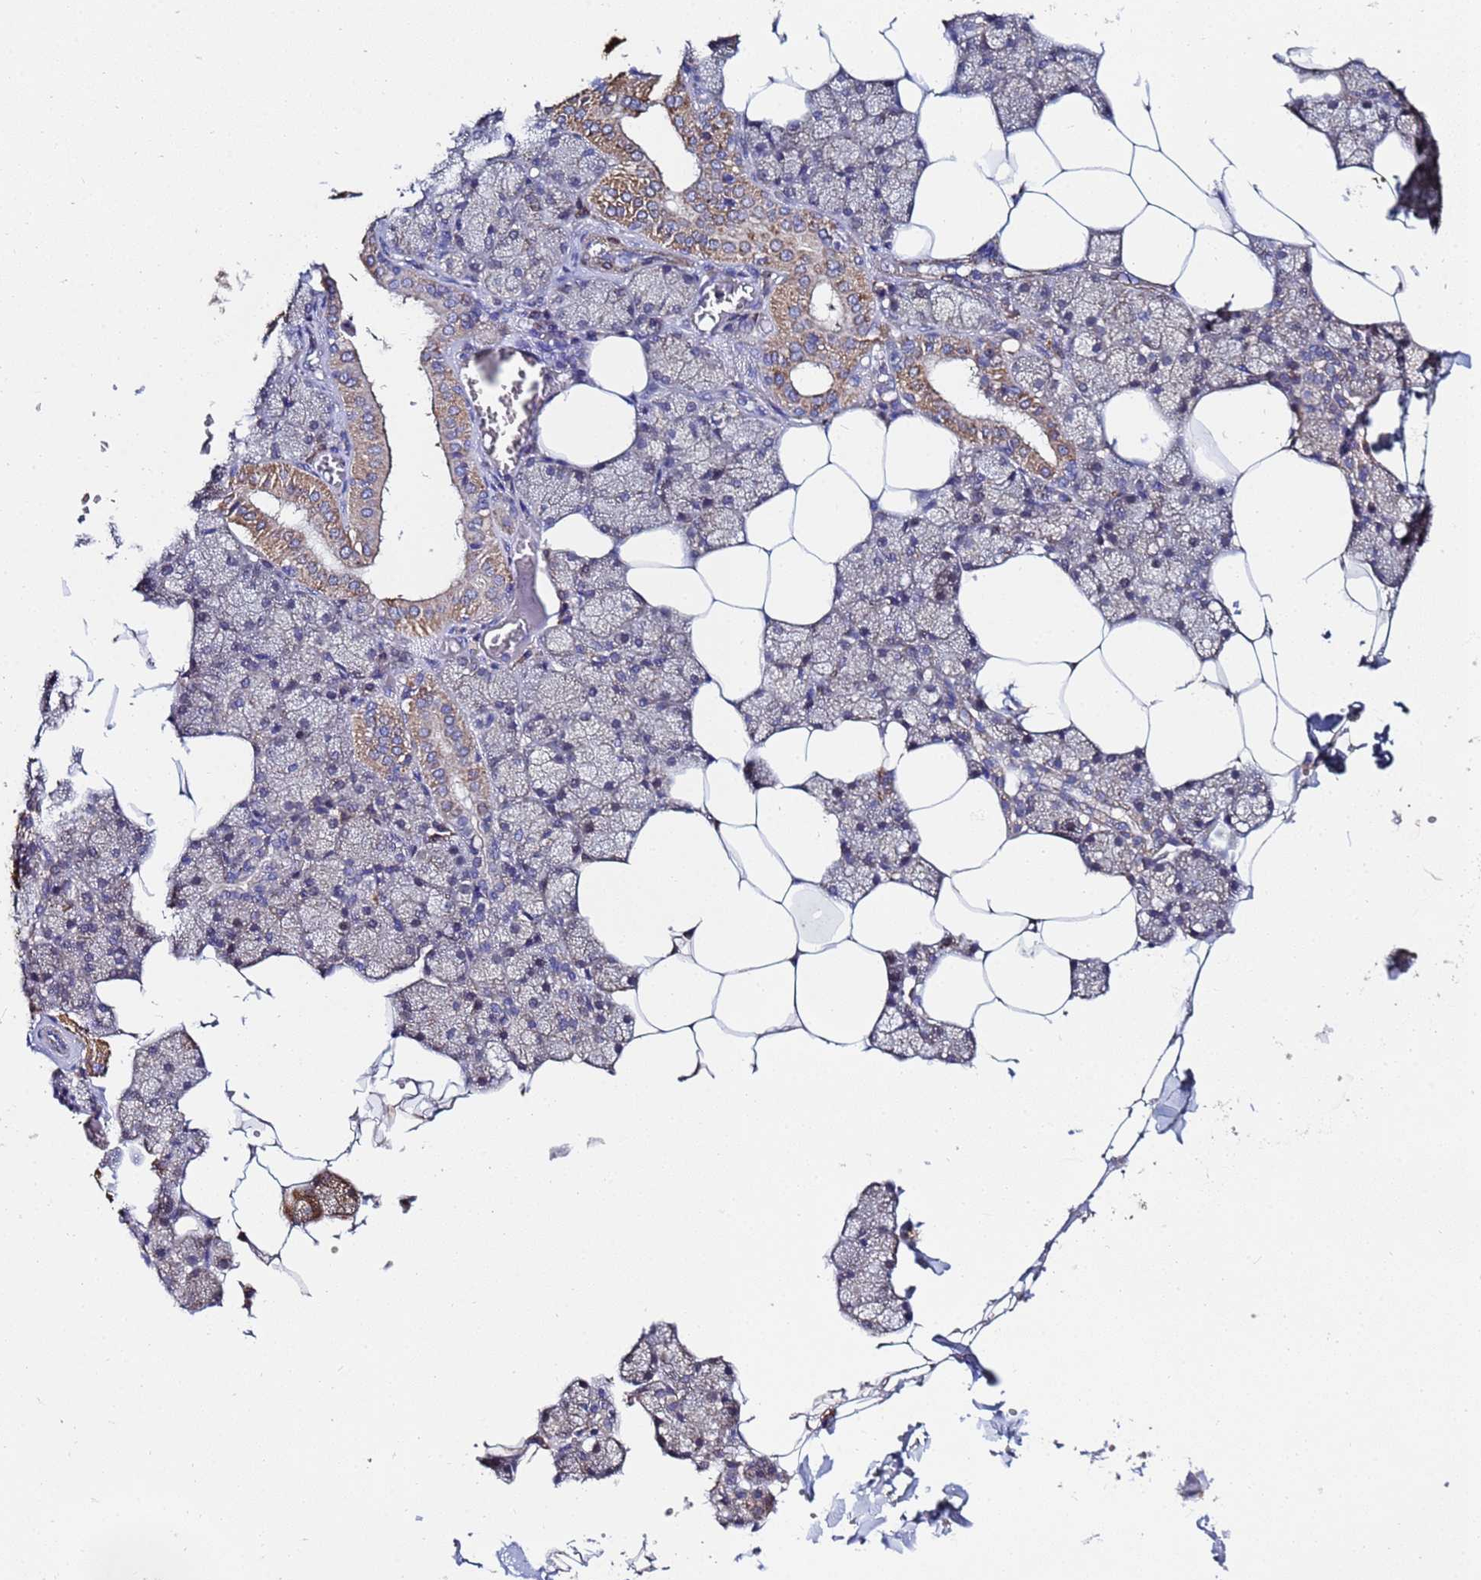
{"staining": {"intensity": "moderate", "quantity": "25%-75%", "location": "cytoplasmic/membranous"}, "tissue": "salivary gland", "cell_type": "Glandular cells", "image_type": "normal", "snomed": [{"axis": "morphology", "description": "Normal tissue, NOS"}, {"axis": "topography", "description": "Salivary gland"}], "caption": "The immunohistochemical stain labels moderate cytoplasmic/membranous staining in glandular cells of benign salivary gland. (DAB (3,3'-diaminobenzidine) IHC, brown staining for protein, blue staining for nuclei).", "gene": "C5orf34", "patient": {"sex": "male", "age": 62}}